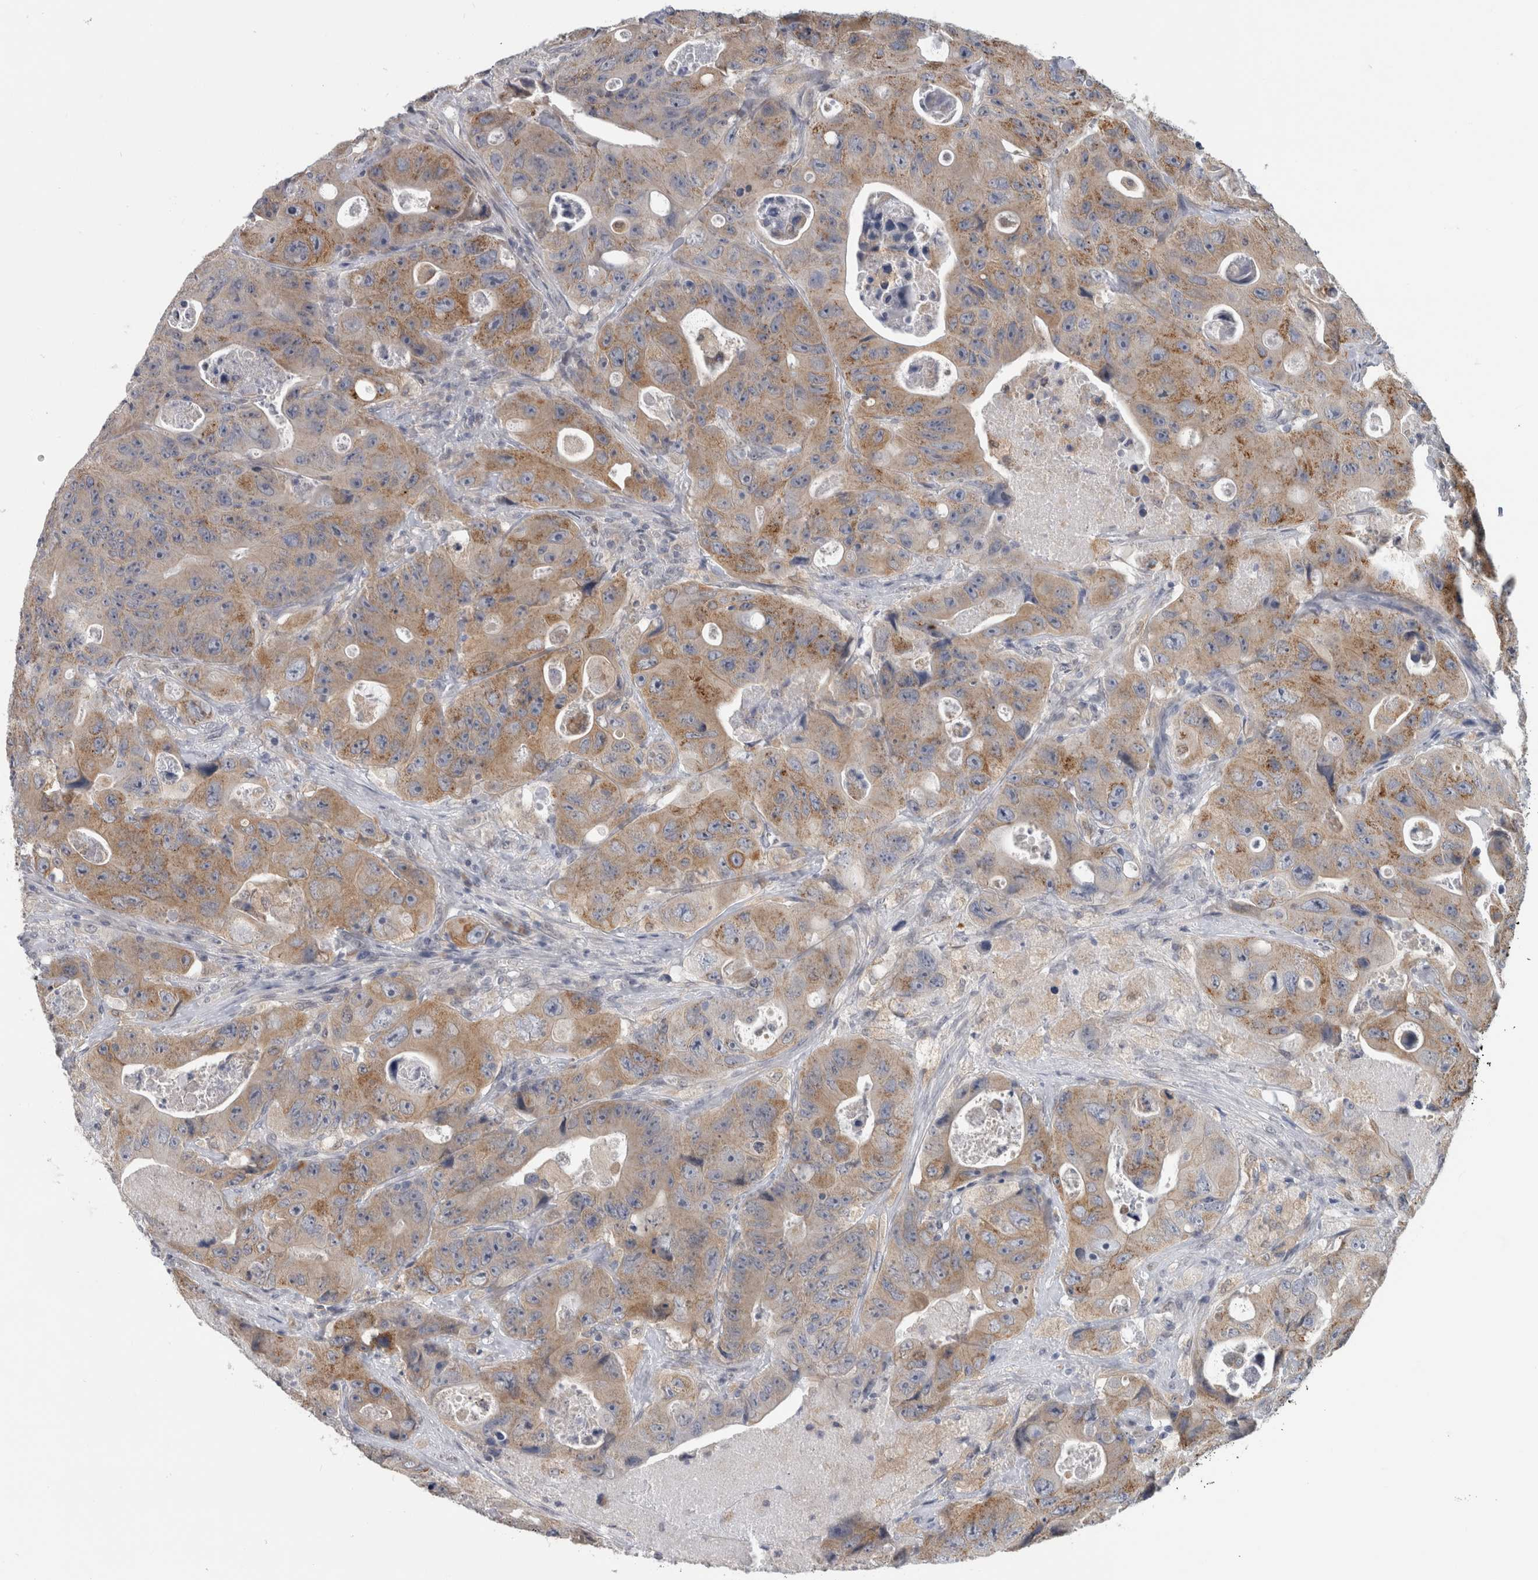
{"staining": {"intensity": "moderate", "quantity": ">75%", "location": "cytoplasmic/membranous"}, "tissue": "colorectal cancer", "cell_type": "Tumor cells", "image_type": "cancer", "snomed": [{"axis": "morphology", "description": "Adenocarcinoma, NOS"}, {"axis": "topography", "description": "Colon"}], "caption": "Human colorectal cancer (adenocarcinoma) stained for a protein (brown) displays moderate cytoplasmic/membranous positive expression in about >75% of tumor cells.", "gene": "TMEM242", "patient": {"sex": "female", "age": 46}}